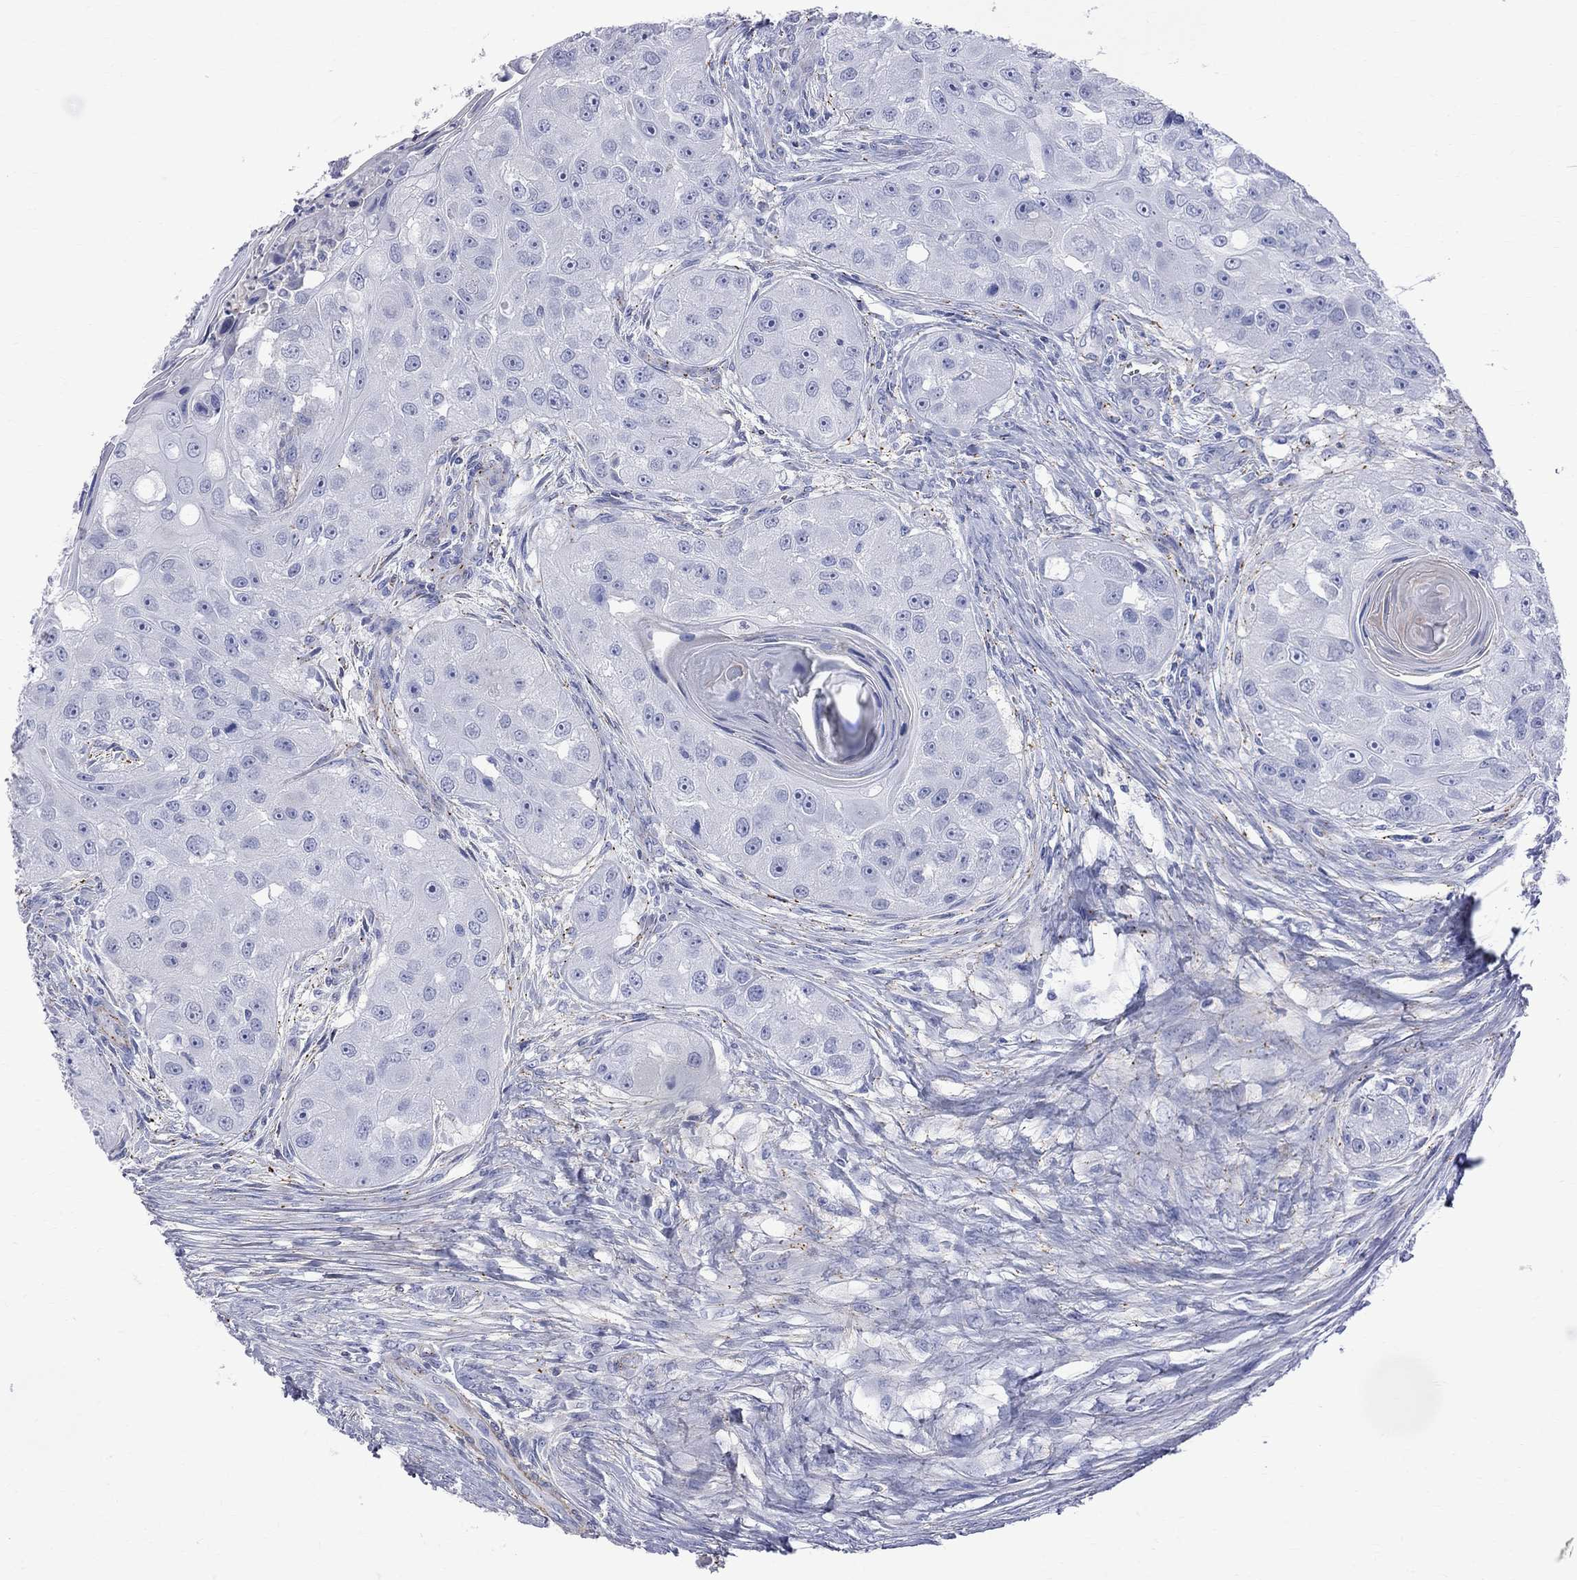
{"staining": {"intensity": "negative", "quantity": "none", "location": "none"}, "tissue": "head and neck cancer", "cell_type": "Tumor cells", "image_type": "cancer", "snomed": [{"axis": "morphology", "description": "Normal tissue, NOS"}, {"axis": "morphology", "description": "Squamous cell carcinoma, NOS"}, {"axis": "topography", "description": "Skeletal muscle"}, {"axis": "topography", "description": "Head-Neck"}], "caption": "Protein analysis of head and neck squamous cell carcinoma reveals no significant expression in tumor cells.", "gene": "S100A3", "patient": {"sex": "male", "age": 51}}